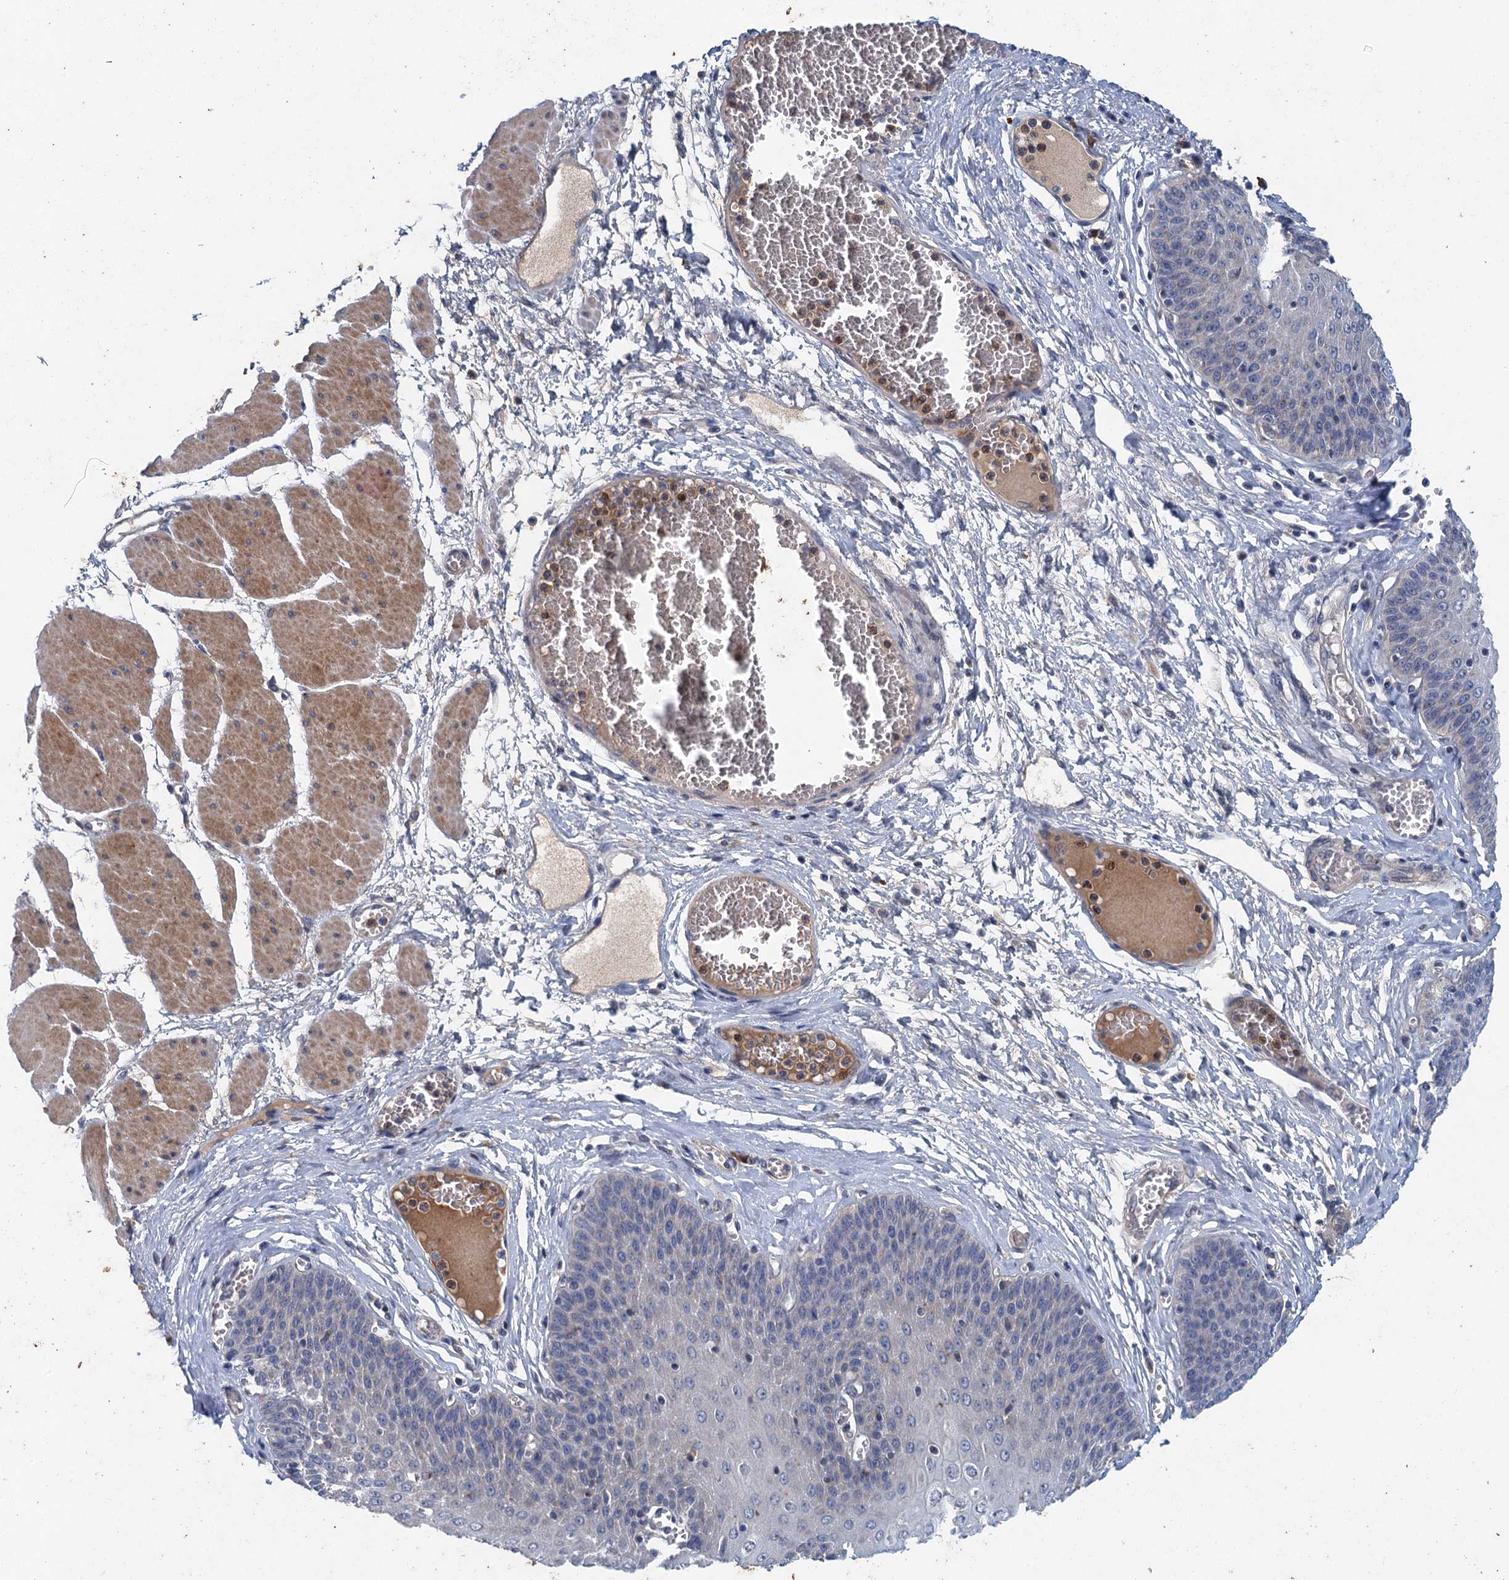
{"staining": {"intensity": "weak", "quantity": "25%-75%", "location": "cytoplasmic/membranous,nuclear"}, "tissue": "esophagus", "cell_type": "Squamous epithelial cells", "image_type": "normal", "snomed": [{"axis": "morphology", "description": "Normal tissue, NOS"}, {"axis": "topography", "description": "Esophagus"}], "caption": "DAB (3,3'-diaminobenzidine) immunohistochemical staining of normal human esophagus exhibits weak cytoplasmic/membranous,nuclear protein positivity in approximately 25%-75% of squamous epithelial cells.", "gene": "TPCN1", "patient": {"sex": "male", "age": 60}}